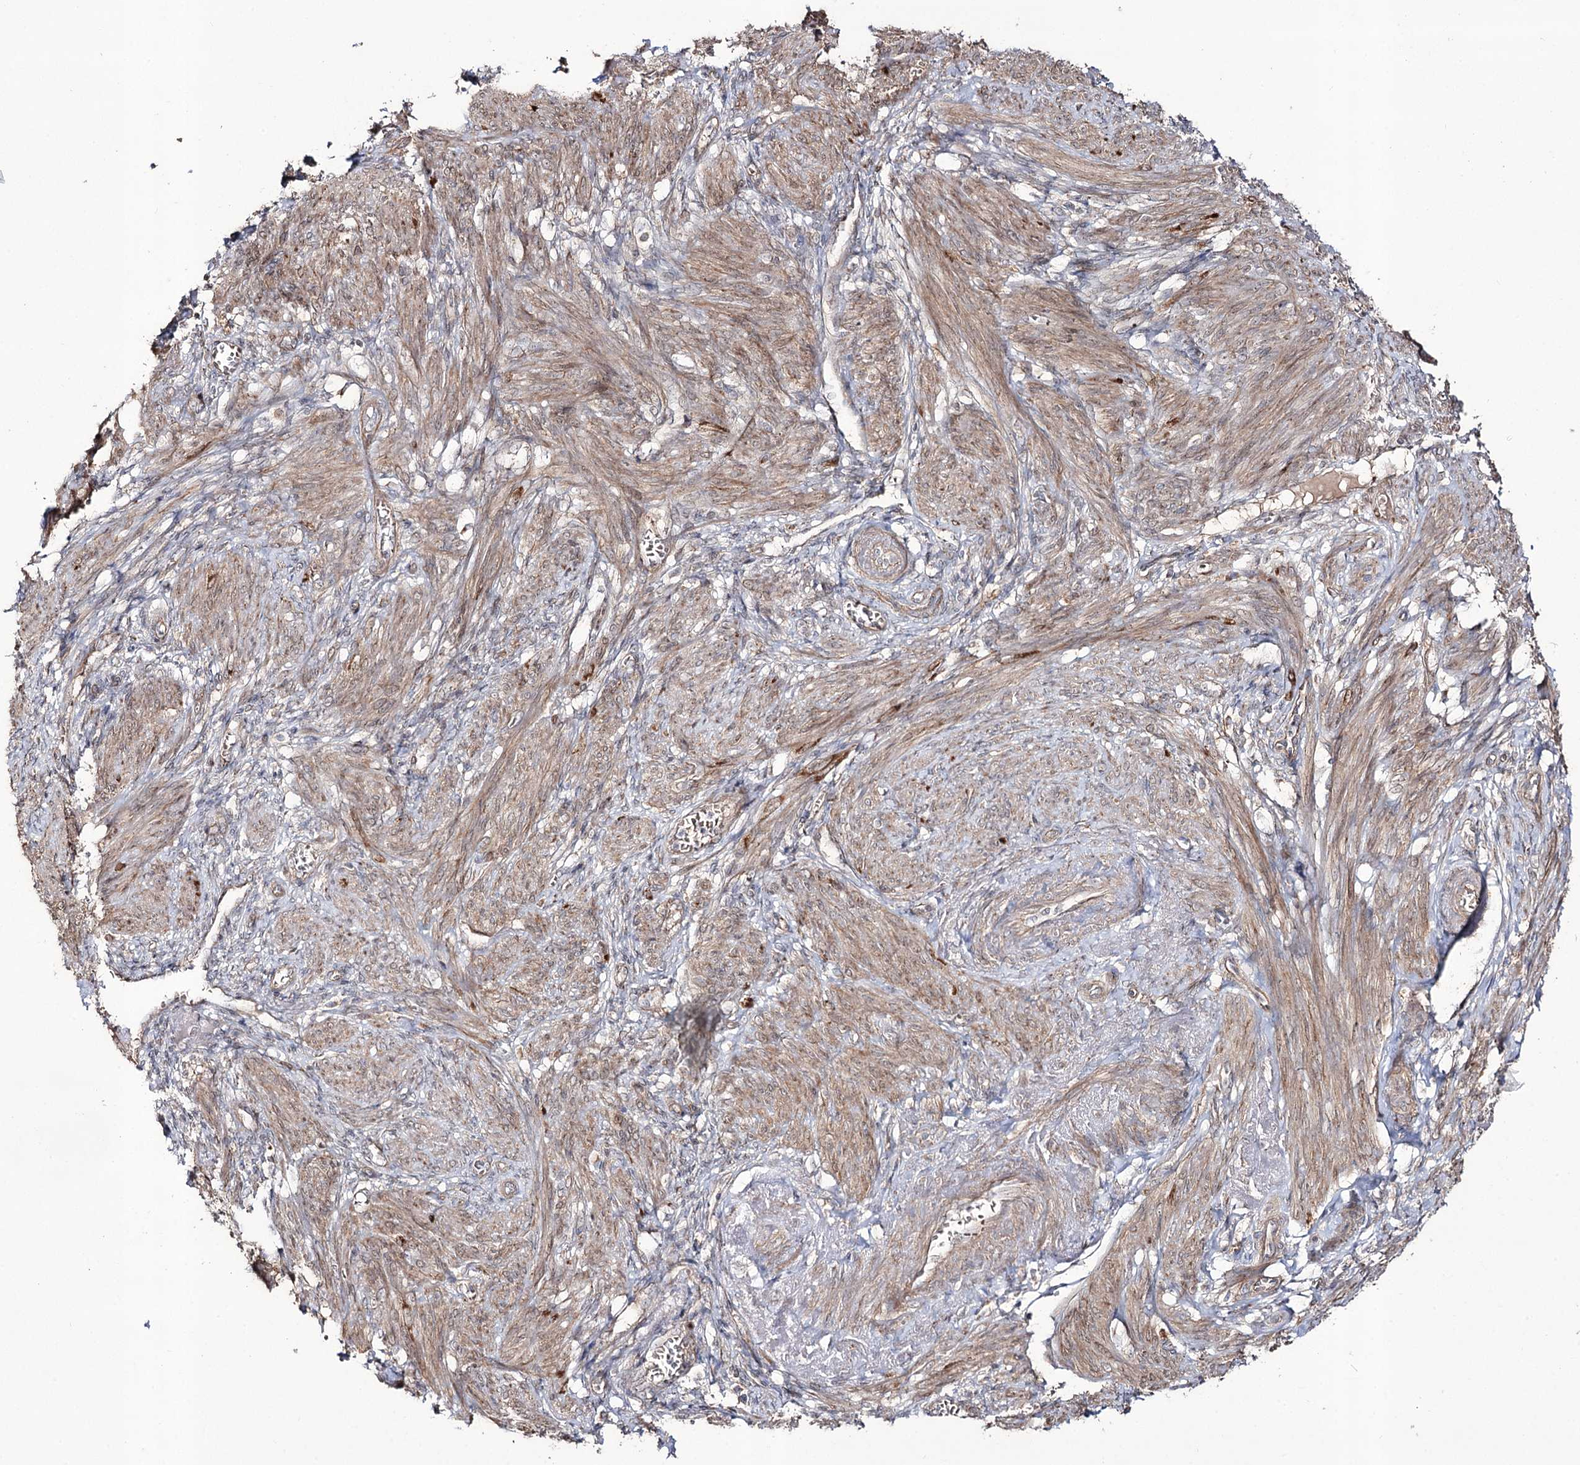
{"staining": {"intensity": "moderate", "quantity": "25%-75%", "location": "cytoplasmic/membranous"}, "tissue": "smooth muscle", "cell_type": "Smooth muscle cells", "image_type": "normal", "snomed": [{"axis": "morphology", "description": "Normal tissue, NOS"}, {"axis": "topography", "description": "Smooth muscle"}], "caption": "Smooth muscle stained with immunohistochemistry (IHC) exhibits moderate cytoplasmic/membranous staining in about 25%-75% of smooth muscle cells.", "gene": "REXO2", "patient": {"sex": "female", "age": 39}}